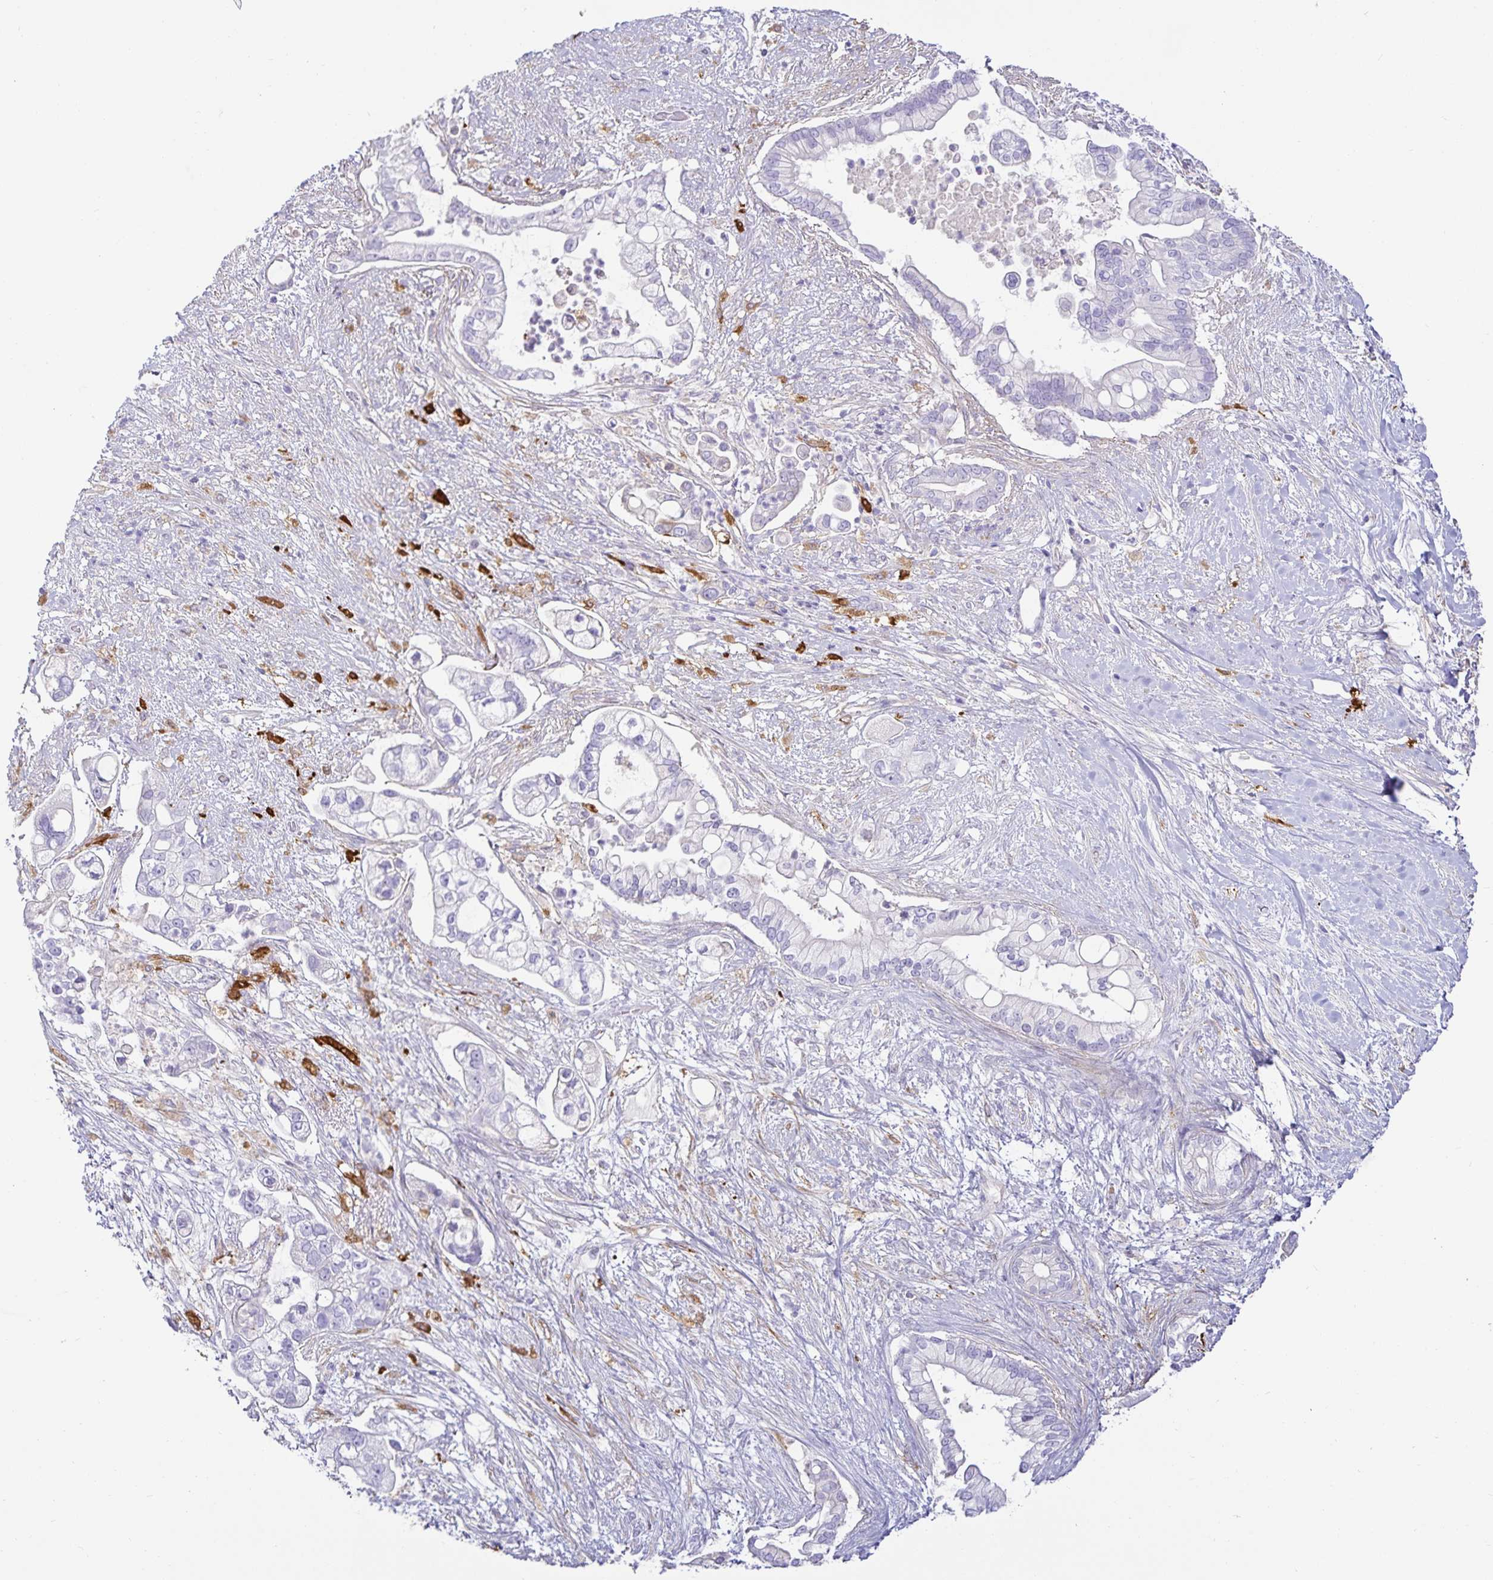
{"staining": {"intensity": "negative", "quantity": "none", "location": "none"}, "tissue": "pancreatic cancer", "cell_type": "Tumor cells", "image_type": "cancer", "snomed": [{"axis": "morphology", "description": "Adenocarcinoma, NOS"}, {"axis": "topography", "description": "Pancreas"}], "caption": "Tumor cells show no significant staining in pancreatic cancer.", "gene": "SPAG4", "patient": {"sex": "female", "age": 69}}